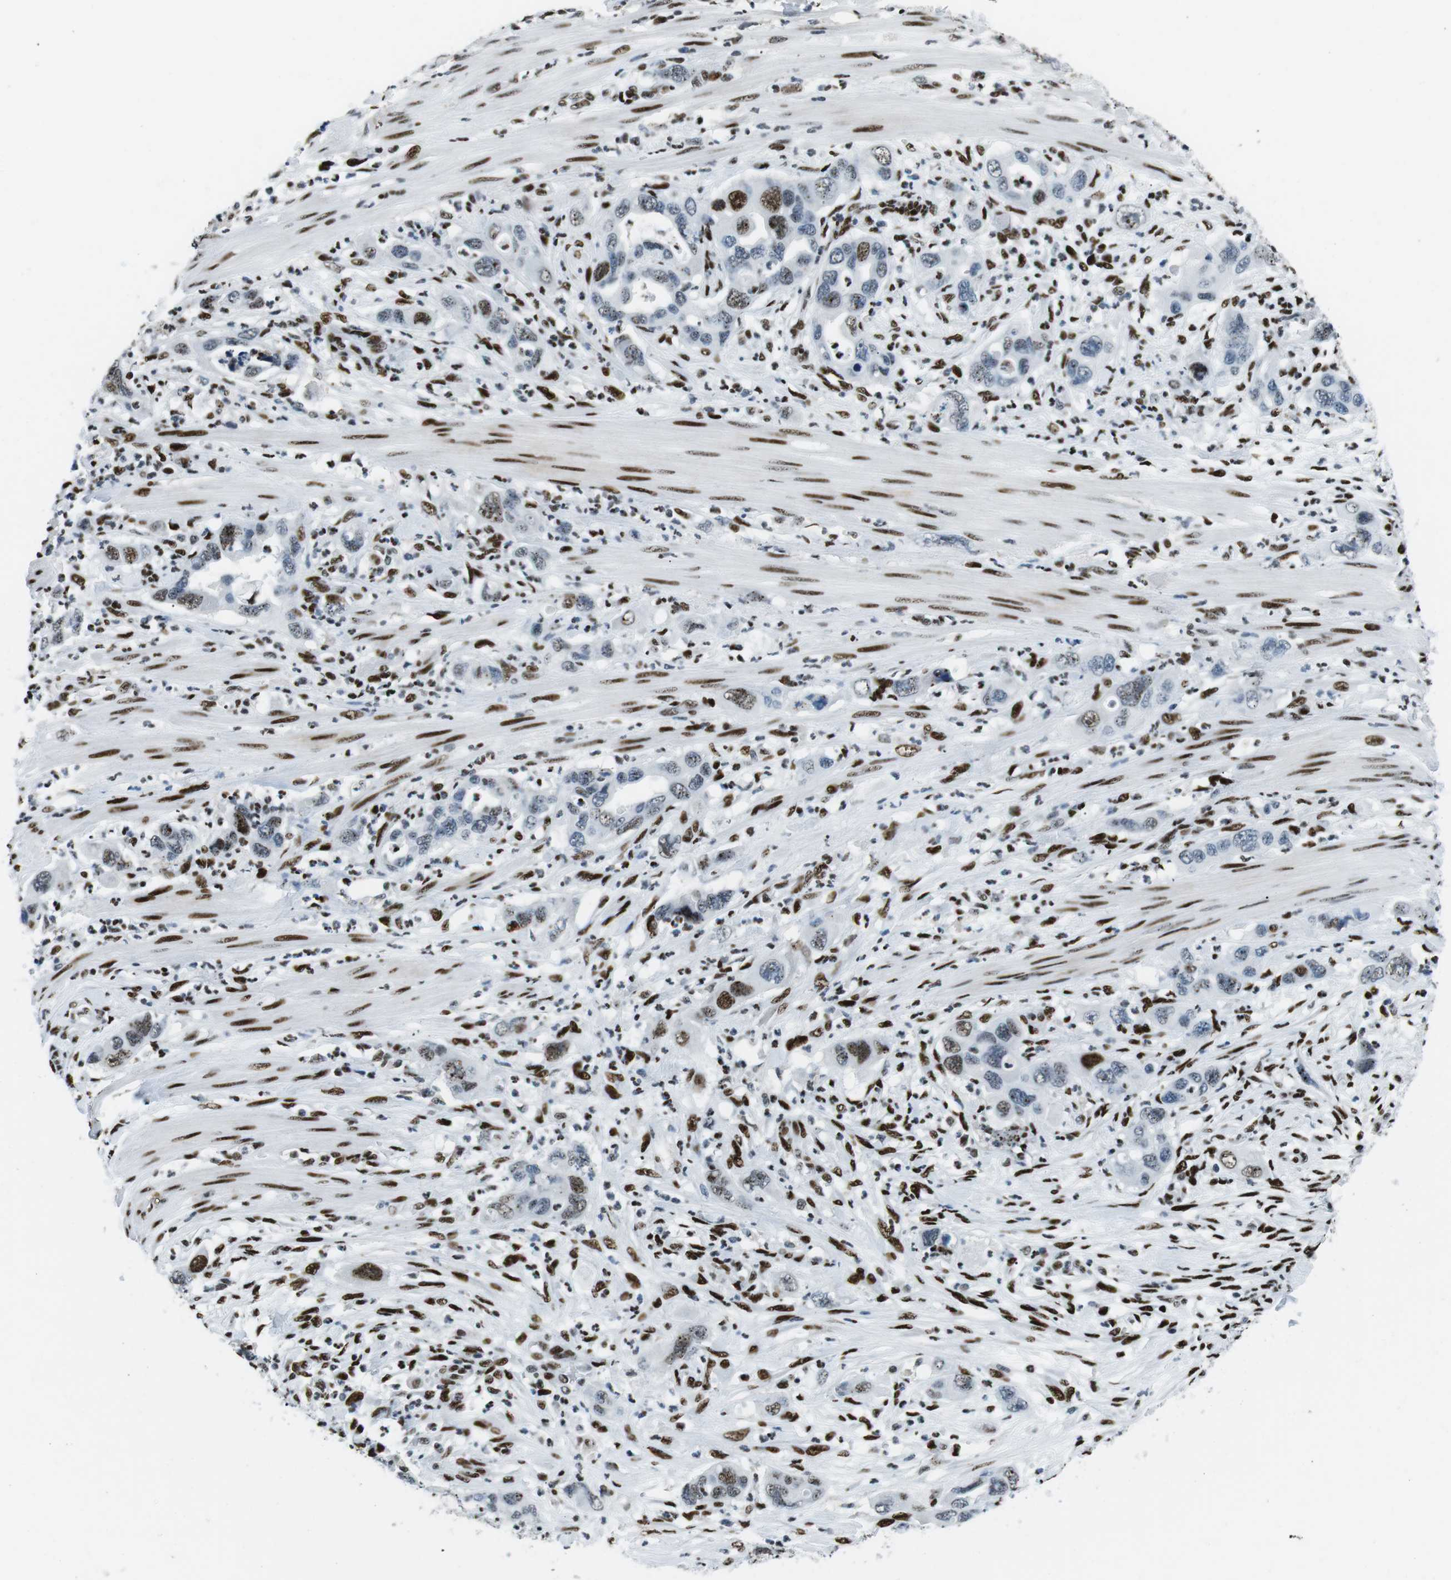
{"staining": {"intensity": "moderate", "quantity": "25%-75%", "location": "nuclear"}, "tissue": "pancreatic cancer", "cell_type": "Tumor cells", "image_type": "cancer", "snomed": [{"axis": "morphology", "description": "Adenocarcinoma, NOS"}, {"axis": "topography", "description": "Pancreas"}], "caption": "DAB (3,3'-diaminobenzidine) immunohistochemical staining of pancreatic cancer shows moderate nuclear protein staining in approximately 25%-75% of tumor cells. (Stains: DAB (3,3'-diaminobenzidine) in brown, nuclei in blue, Microscopy: brightfield microscopy at high magnification).", "gene": "PML", "patient": {"sex": "female", "age": 71}}